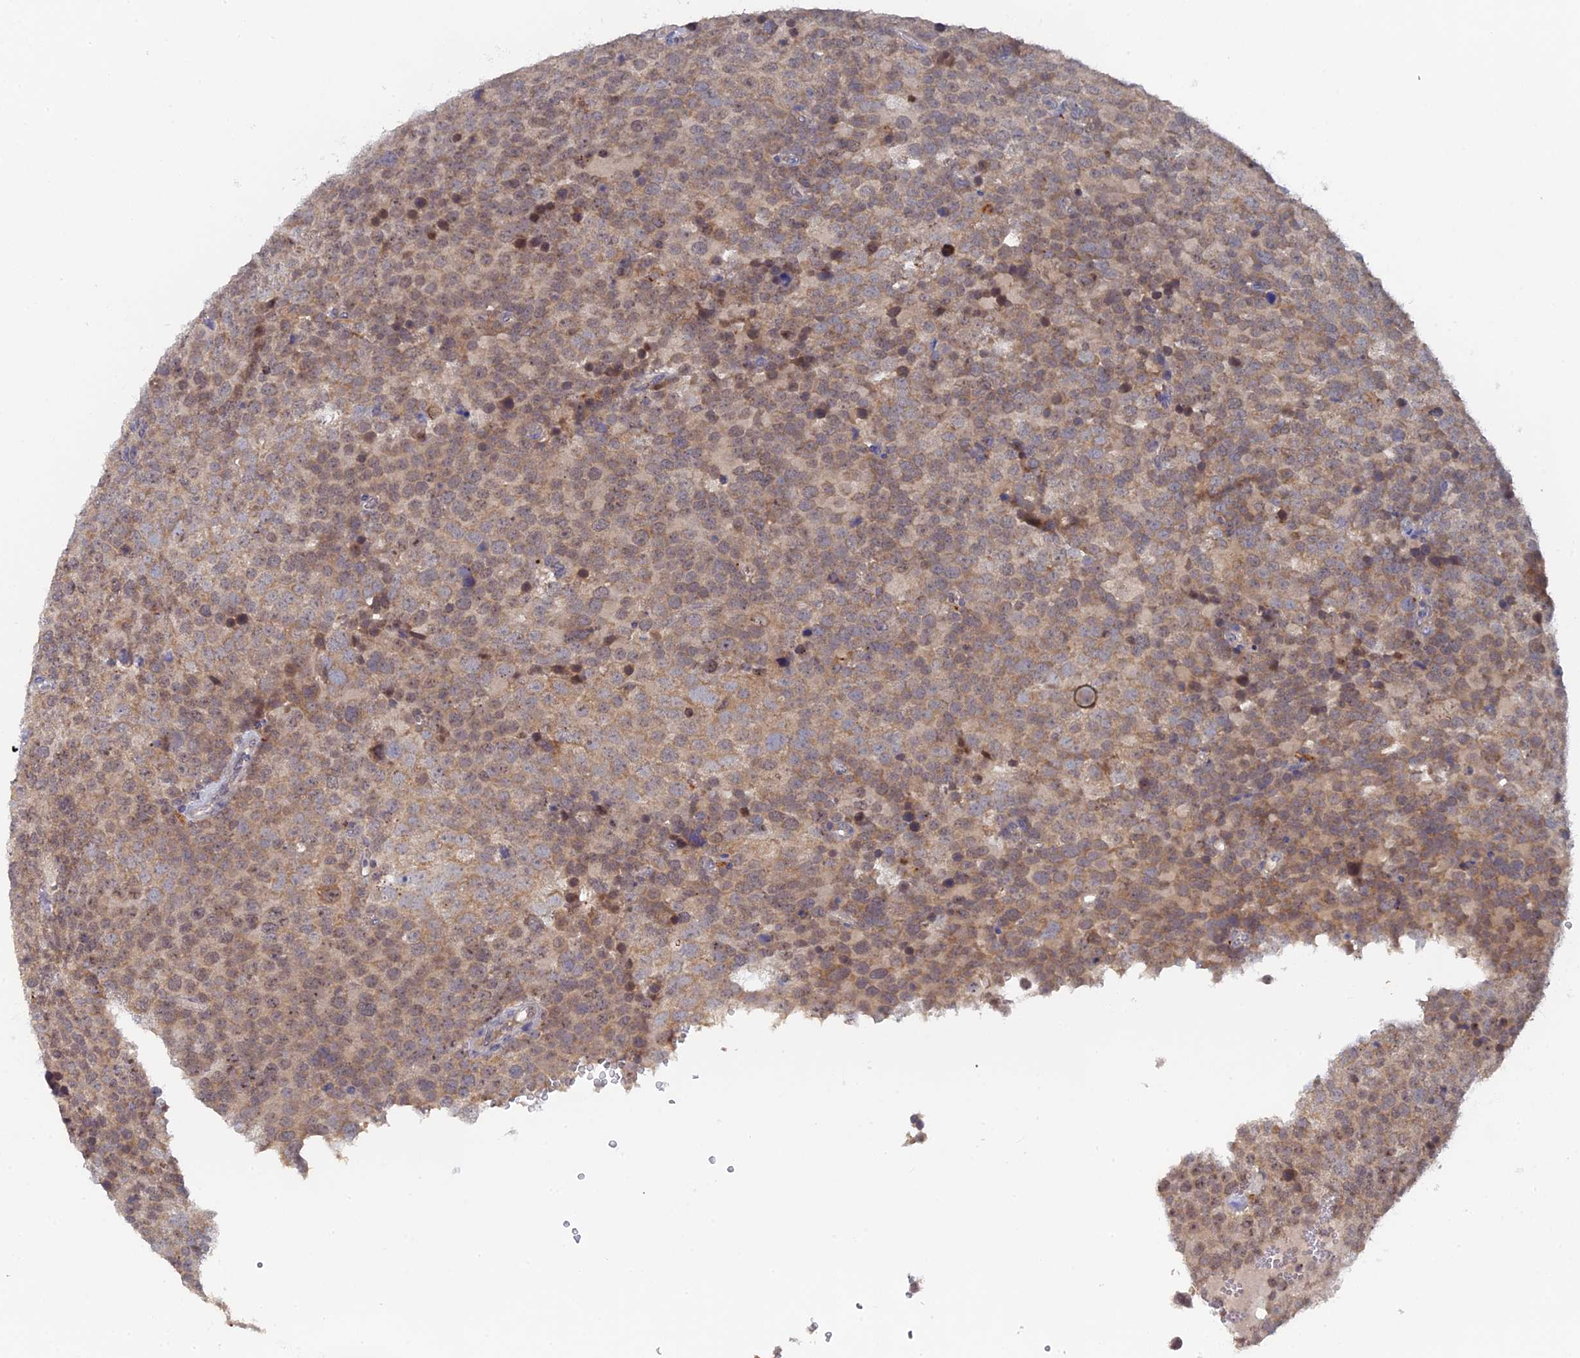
{"staining": {"intensity": "moderate", "quantity": ">75%", "location": "cytoplasmic/membranous,nuclear"}, "tissue": "testis cancer", "cell_type": "Tumor cells", "image_type": "cancer", "snomed": [{"axis": "morphology", "description": "Seminoma, NOS"}, {"axis": "topography", "description": "Testis"}], "caption": "Moderate cytoplasmic/membranous and nuclear staining is present in approximately >75% of tumor cells in testis cancer.", "gene": "MIGA2", "patient": {"sex": "male", "age": 71}}